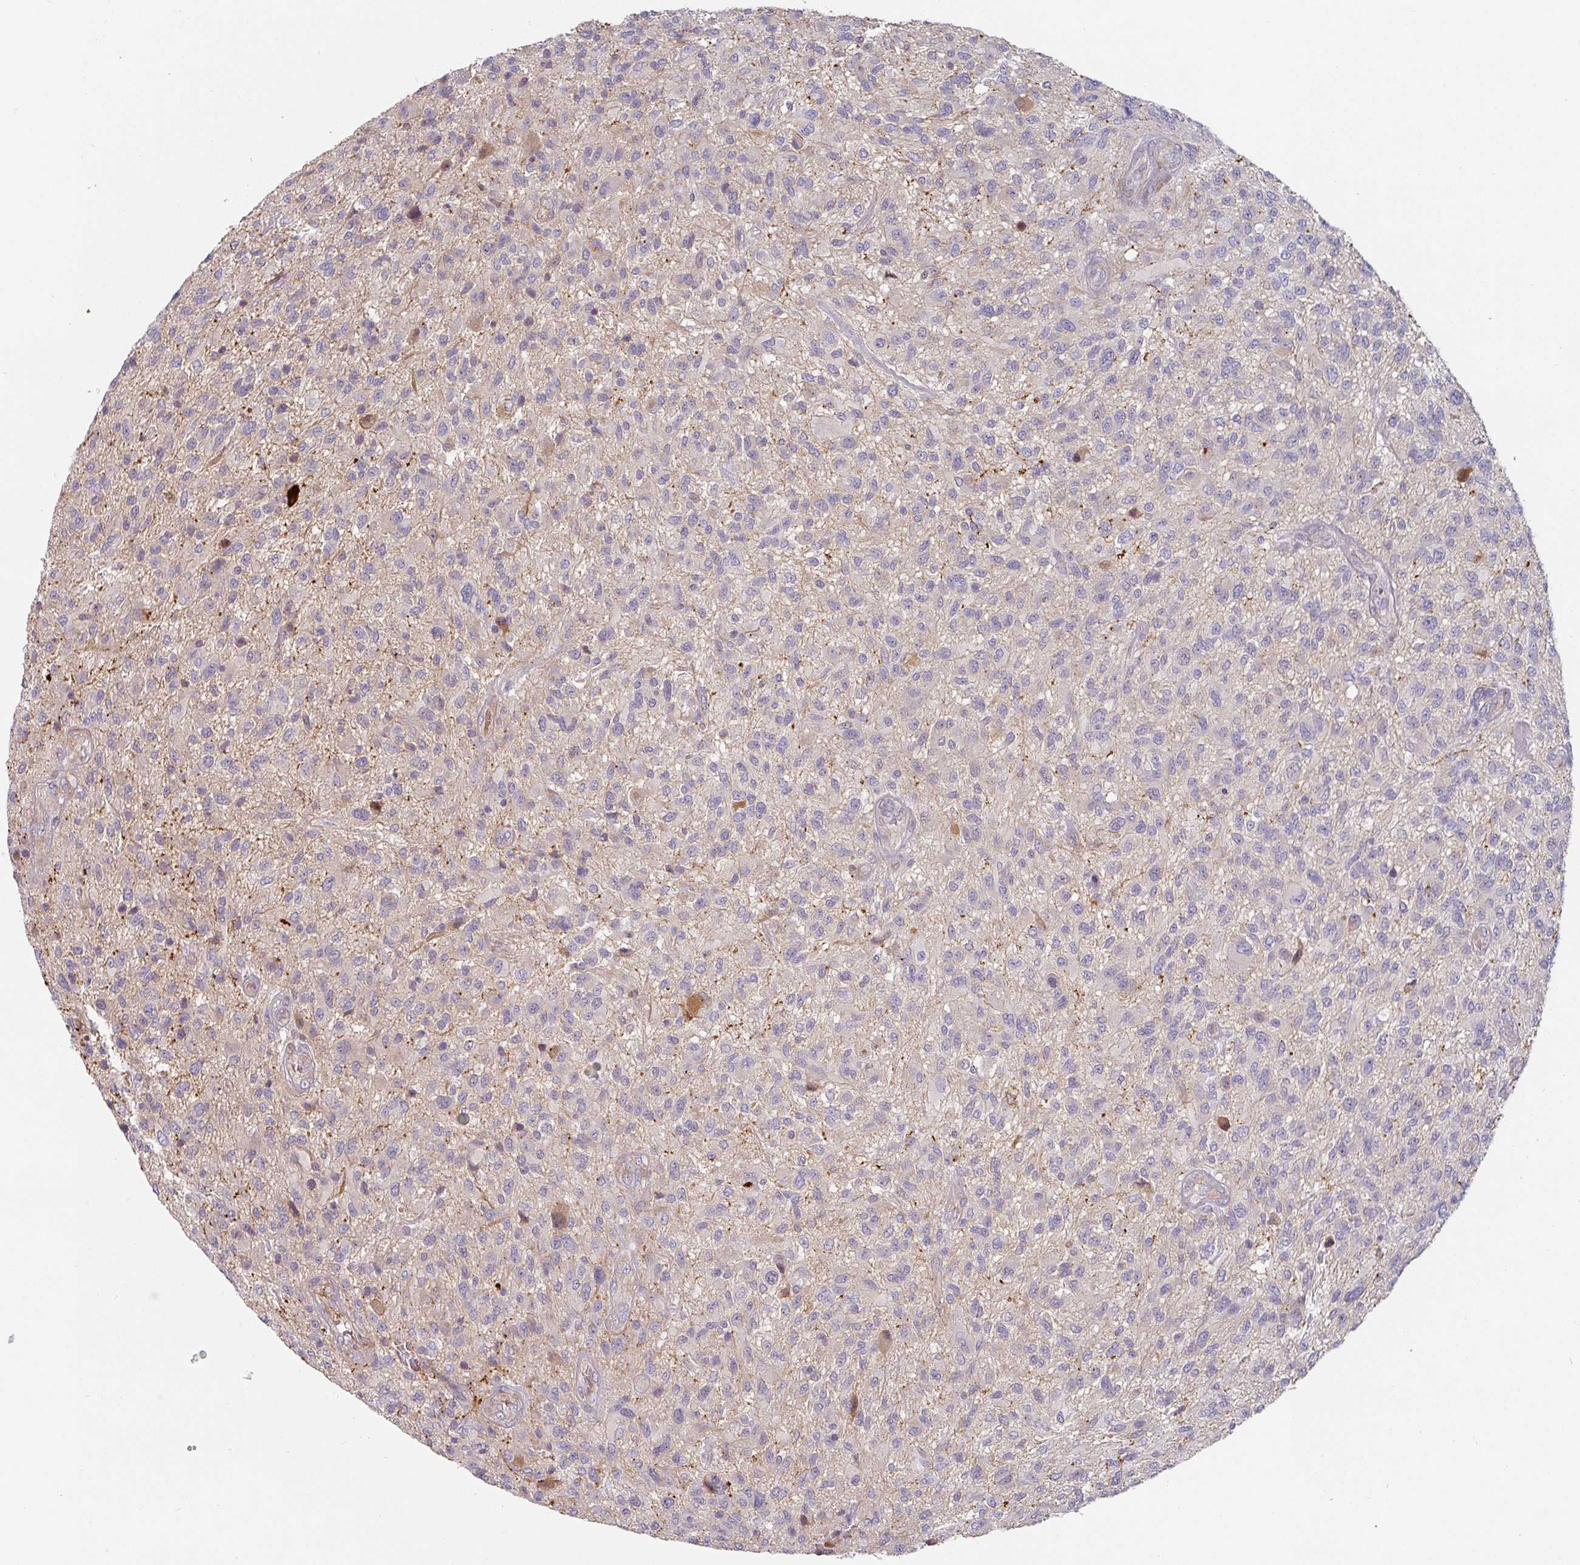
{"staining": {"intensity": "negative", "quantity": "none", "location": "none"}, "tissue": "glioma", "cell_type": "Tumor cells", "image_type": "cancer", "snomed": [{"axis": "morphology", "description": "Glioma, malignant, High grade"}, {"axis": "topography", "description": "Brain"}], "caption": "Glioma was stained to show a protein in brown. There is no significant expression in tumor cells.", "gene": "CEP78", "patient": {"sex": "male", "age": 47}}